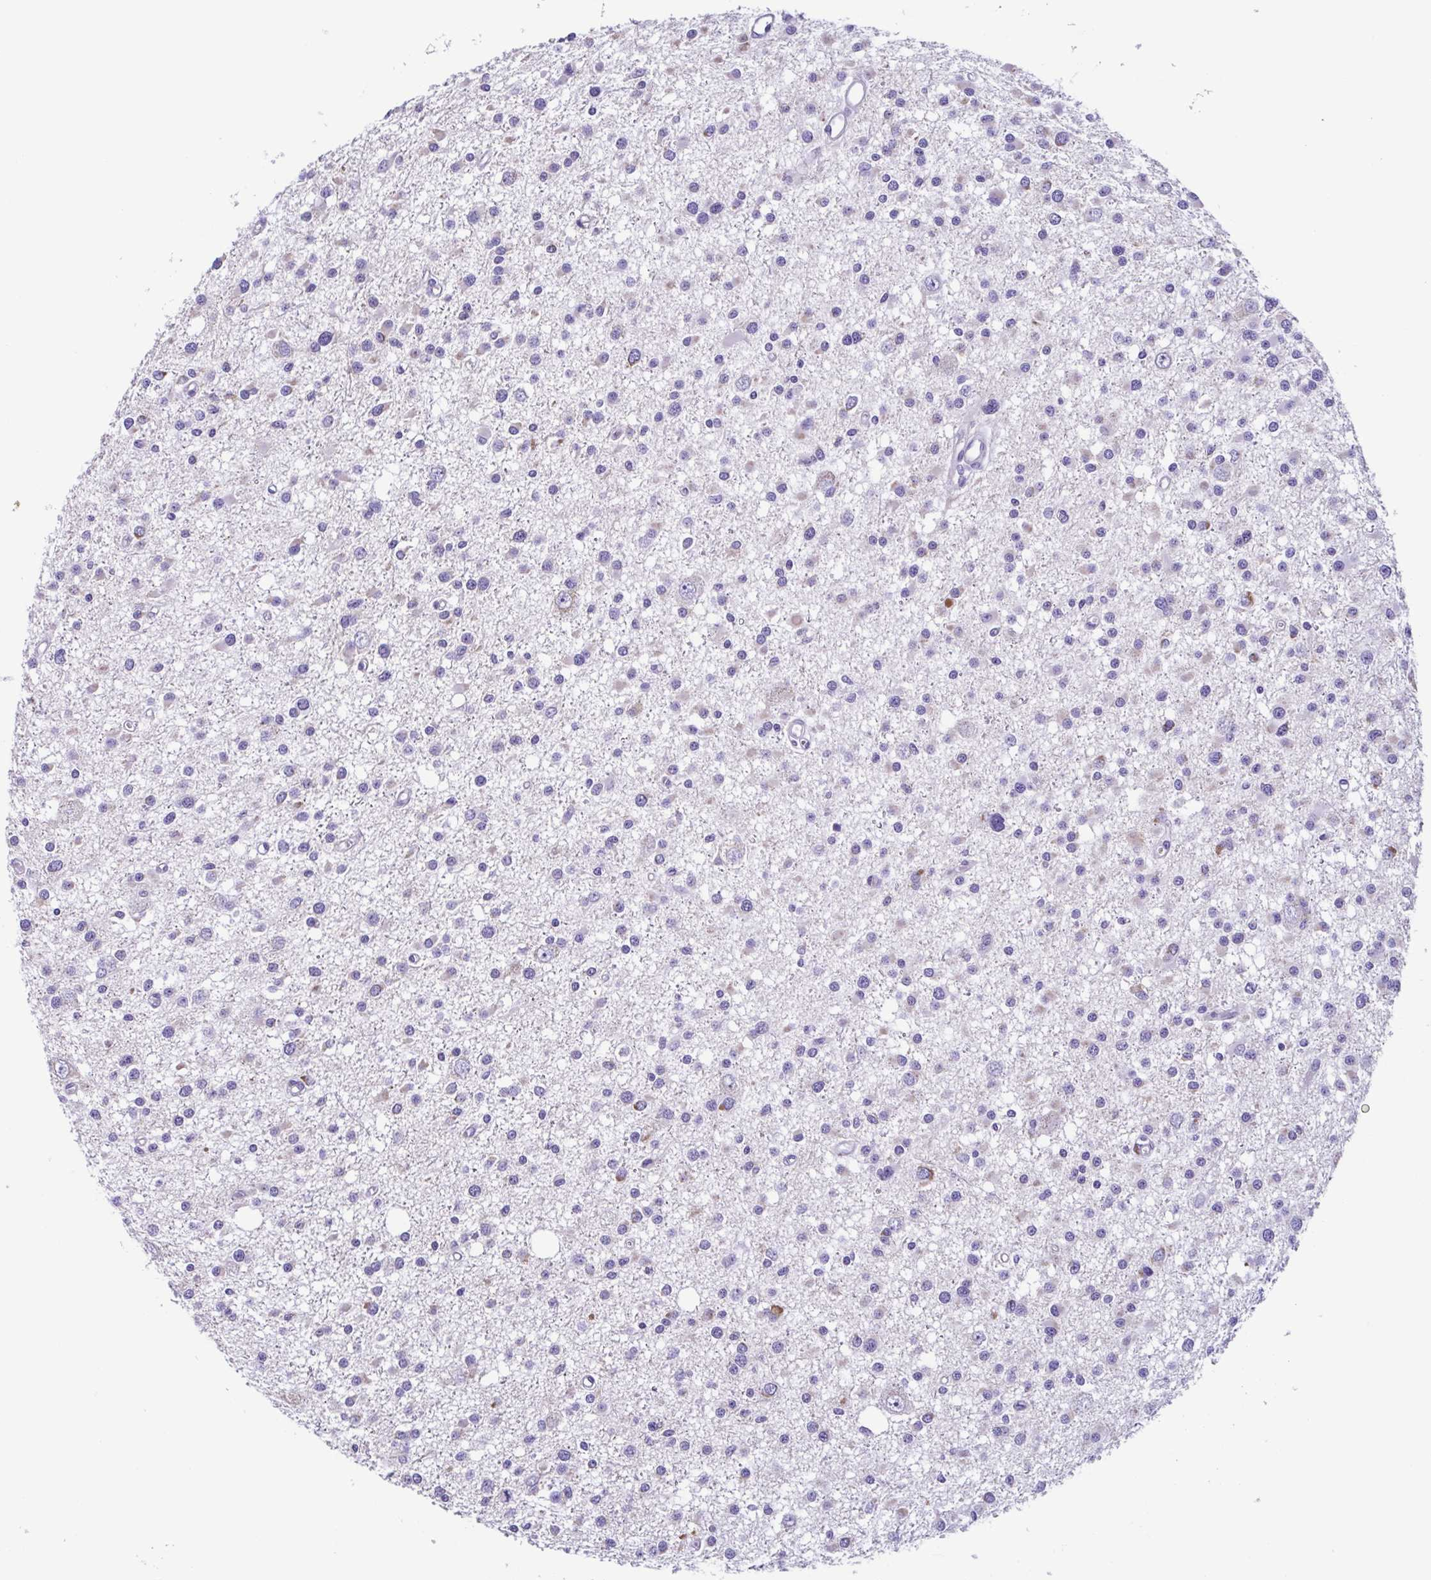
{"staining": {"intensity": "negative", "quantity": "none", "location": "none"}, "tissue": "glioma", "cell_type": "Tumor cells", "image_type": "cancer", "snomed": [{"axis": "morphology", "description": "Glioma, malignant, High grade"}, {"axis": "topography", "description": "Brain"}], "caption": "The photomicrograph displays no significant expression in tumor cells of high-grade glioma (malignant).", "gene": "ACTRT3", "patient": {"sex": "male", "age": 54}}